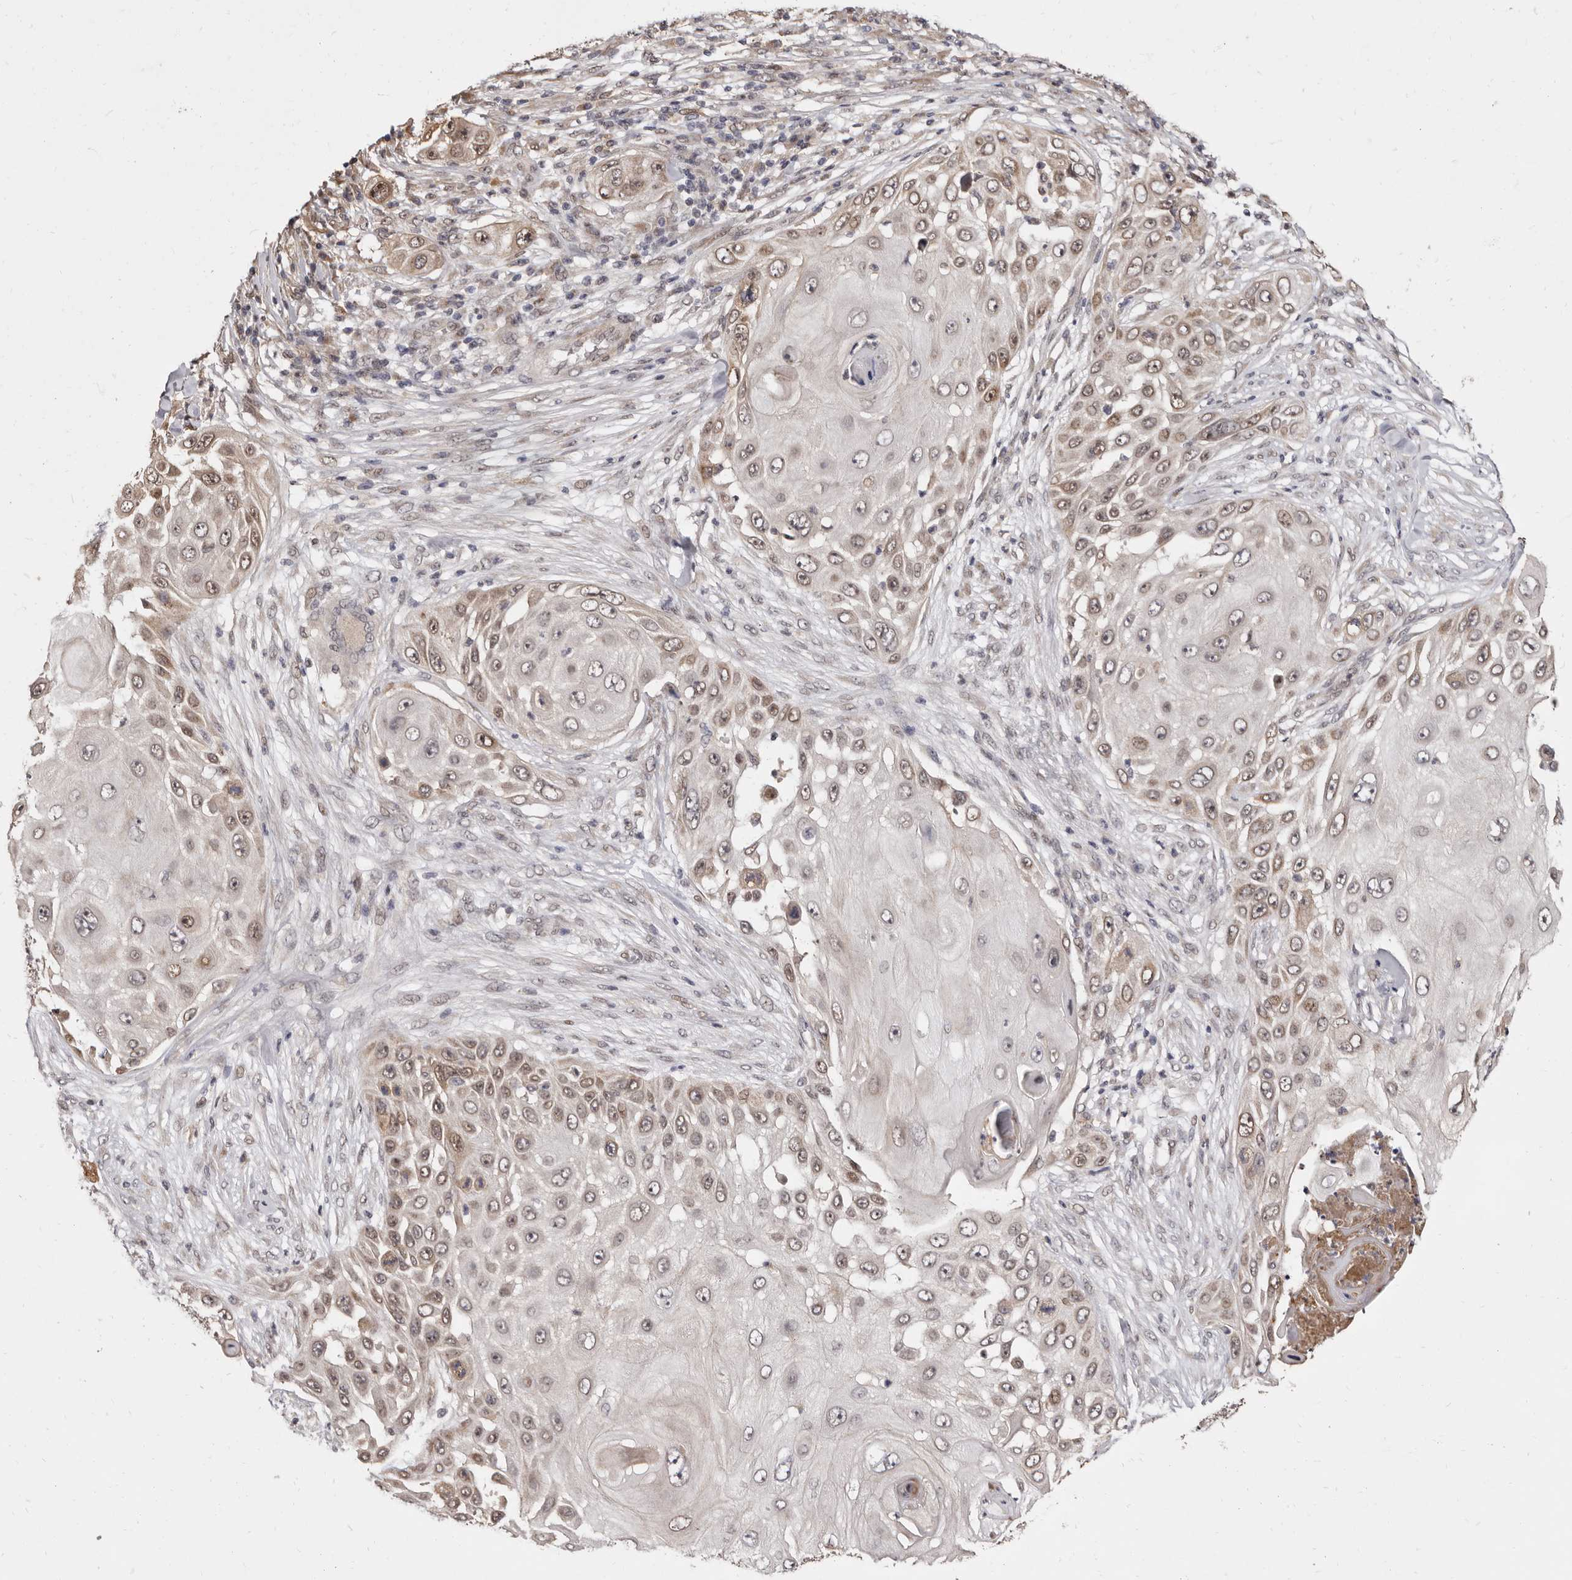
{"staining": {"intensity": "weak", "quantity": "25%-75%", "location": "nuclear"}, "tissue": "skin cancer", "cell_type": "Tumor cells", "image_type": "cancer", "snomed": [{"axis": "morphology", "description": "Squamous cell carcinoma, NOS"}, {"axis": "topography", "description": "Skin"}], "caption": "This micrograph shows immunohistochemistry (IHC) staining of human squamous cell carcinoma (skin), with low weak nuclear staining in approximately 25%-75% of tumor cells.", "gene": "ZNF326", "patient": {"sex": "female", "age": 44}}